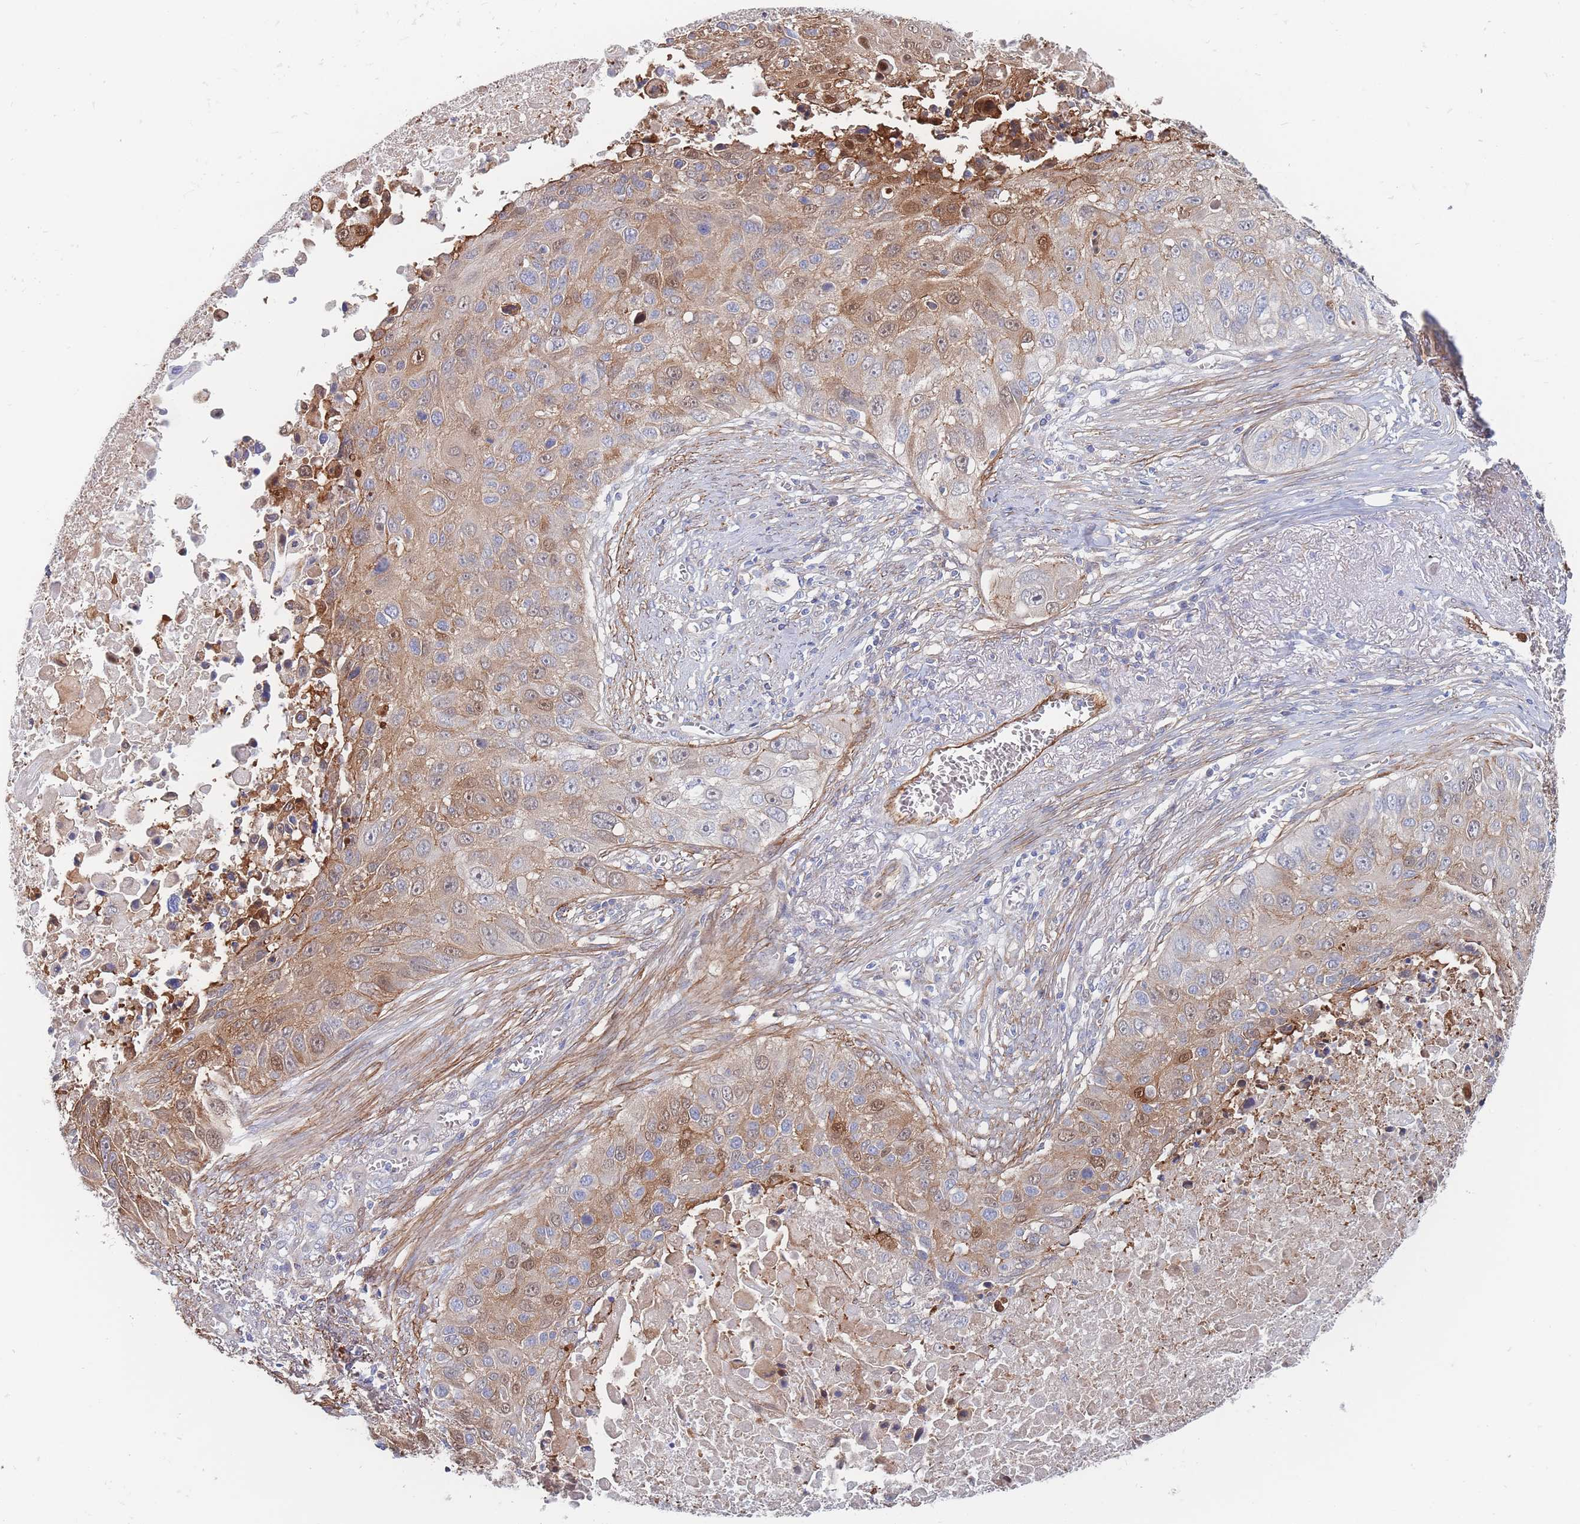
{"staining": {"intensity": "moderate", "quantity": "25%-75%", "location": "cytoplasmic/membranous,nuclear"}, "tissue": "lung cancer", "cell_type": "Tumor cells", "image_type": "cancer", "snomed": [{"axis": "morphology", "description": "Squamous cell carcinoma, NOS"}, {"axis": "topography", "description": "Lung"}], "caption": "Immunohistochemistry (IHC) of lung squamous cell carcinoma demonstrates medium levels of moderate cytoplasmic/membranous and nuclear expression in approximately 25%-75% of tumor cells.", "gene": "G6PC1", "patient": {"sex": "male", "age": 66}}